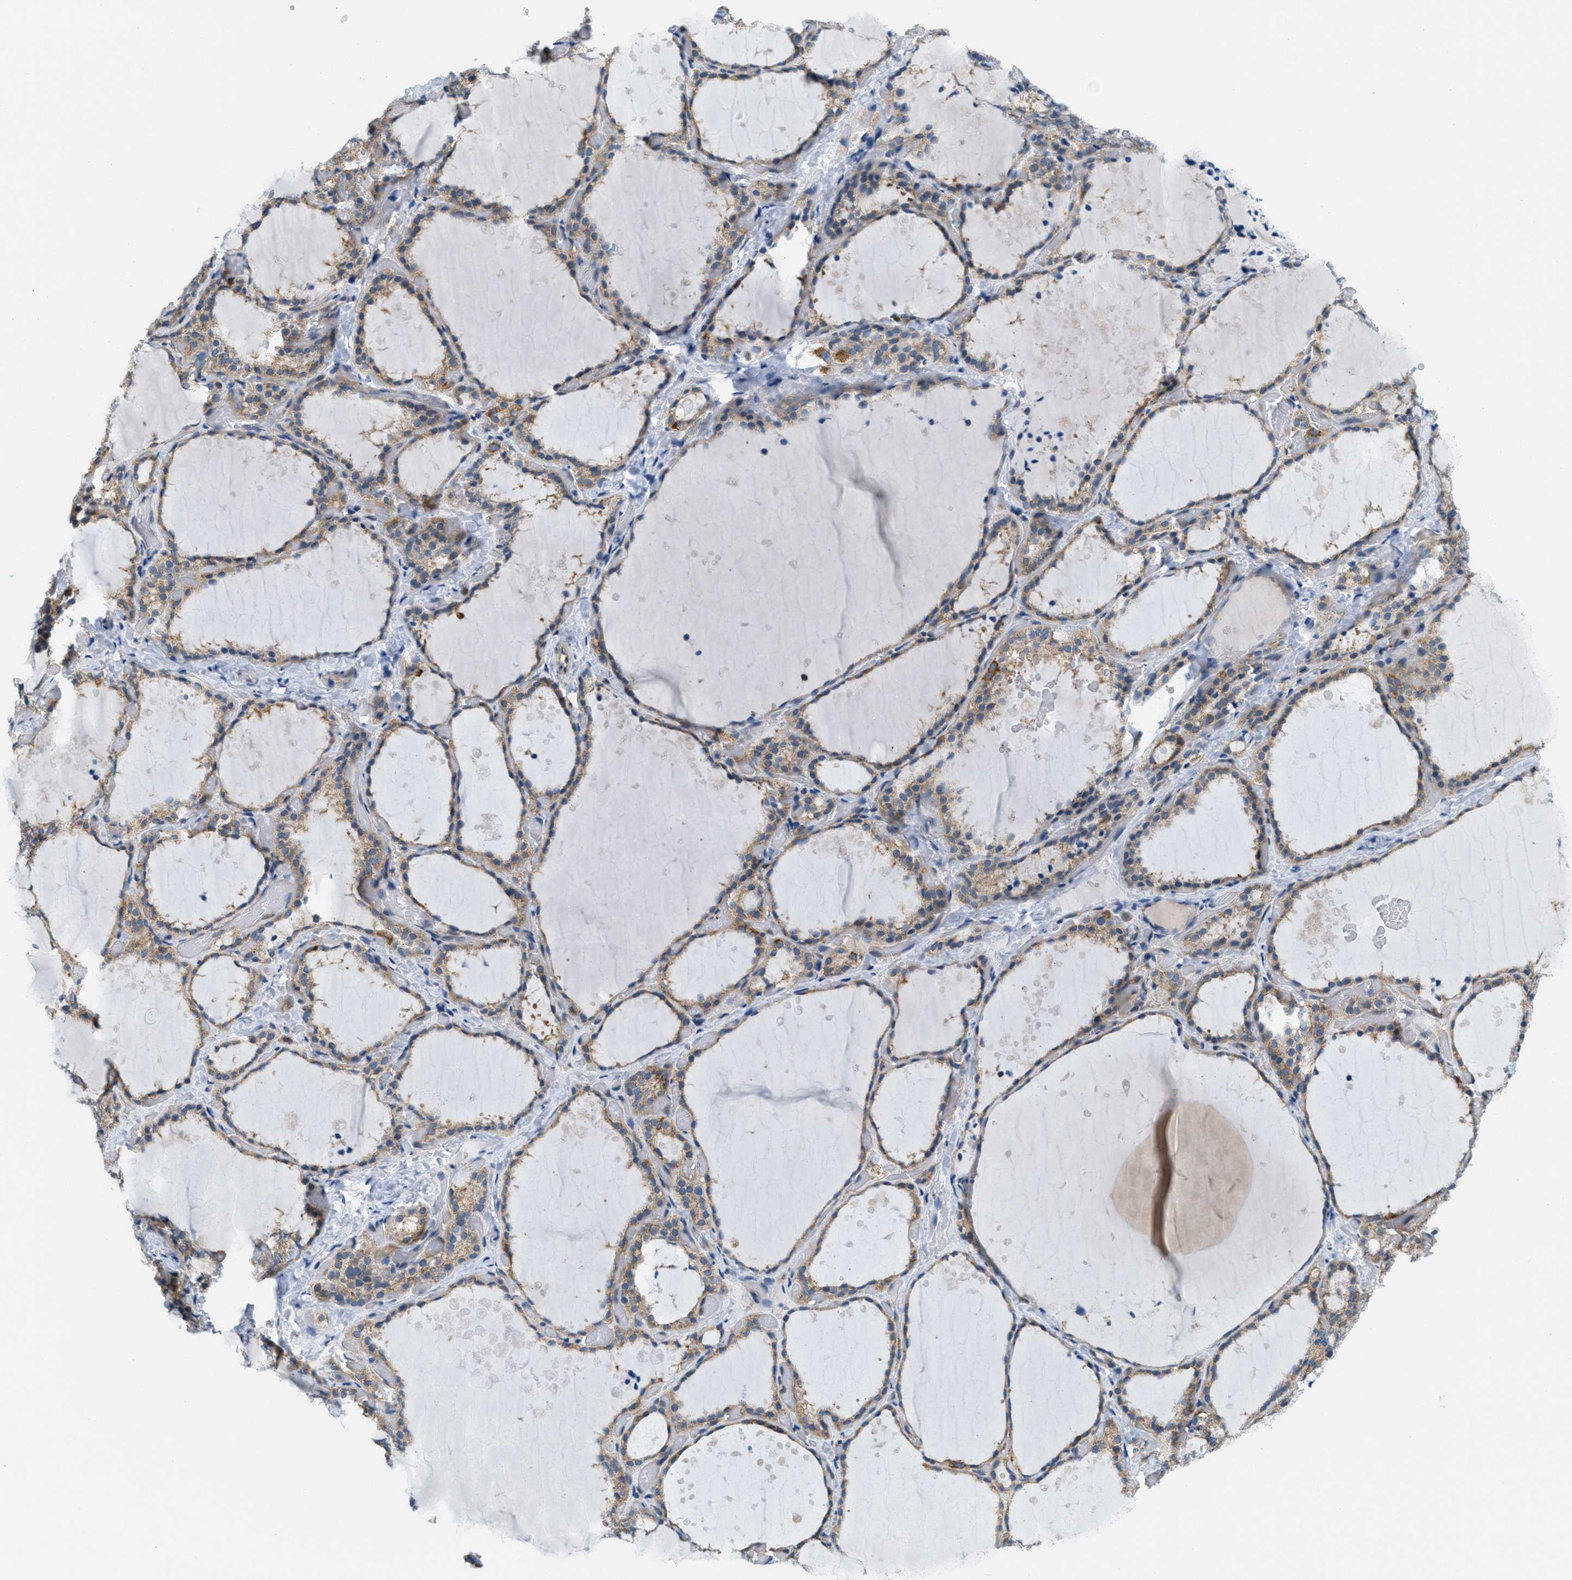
{"staining": {"intensity": "weak", "quantity": ">75%", "location": "cytoplasmic/membranous"}, "tissue": "thyroid gland", "cell_type": "Glandular cells", "image_type": "normal", "snomed": [{"axis": "morphology", "description": "Normal tissue, NOS"}, {"axis": "topography", "description": "Thyroid gland"}], "caption": "The photomicrograph exhibits a brown stain indicating the presence of a protein in the cytoplasmic/membranous of glandular cells in thyroid gland. The staining was performed using DAB, with brown indicating positive protein expression. Nuclei are stained blue with hematoxylin.", "gene": "PIP5K1C", "patient": {"sex": "female", "age": 44}}